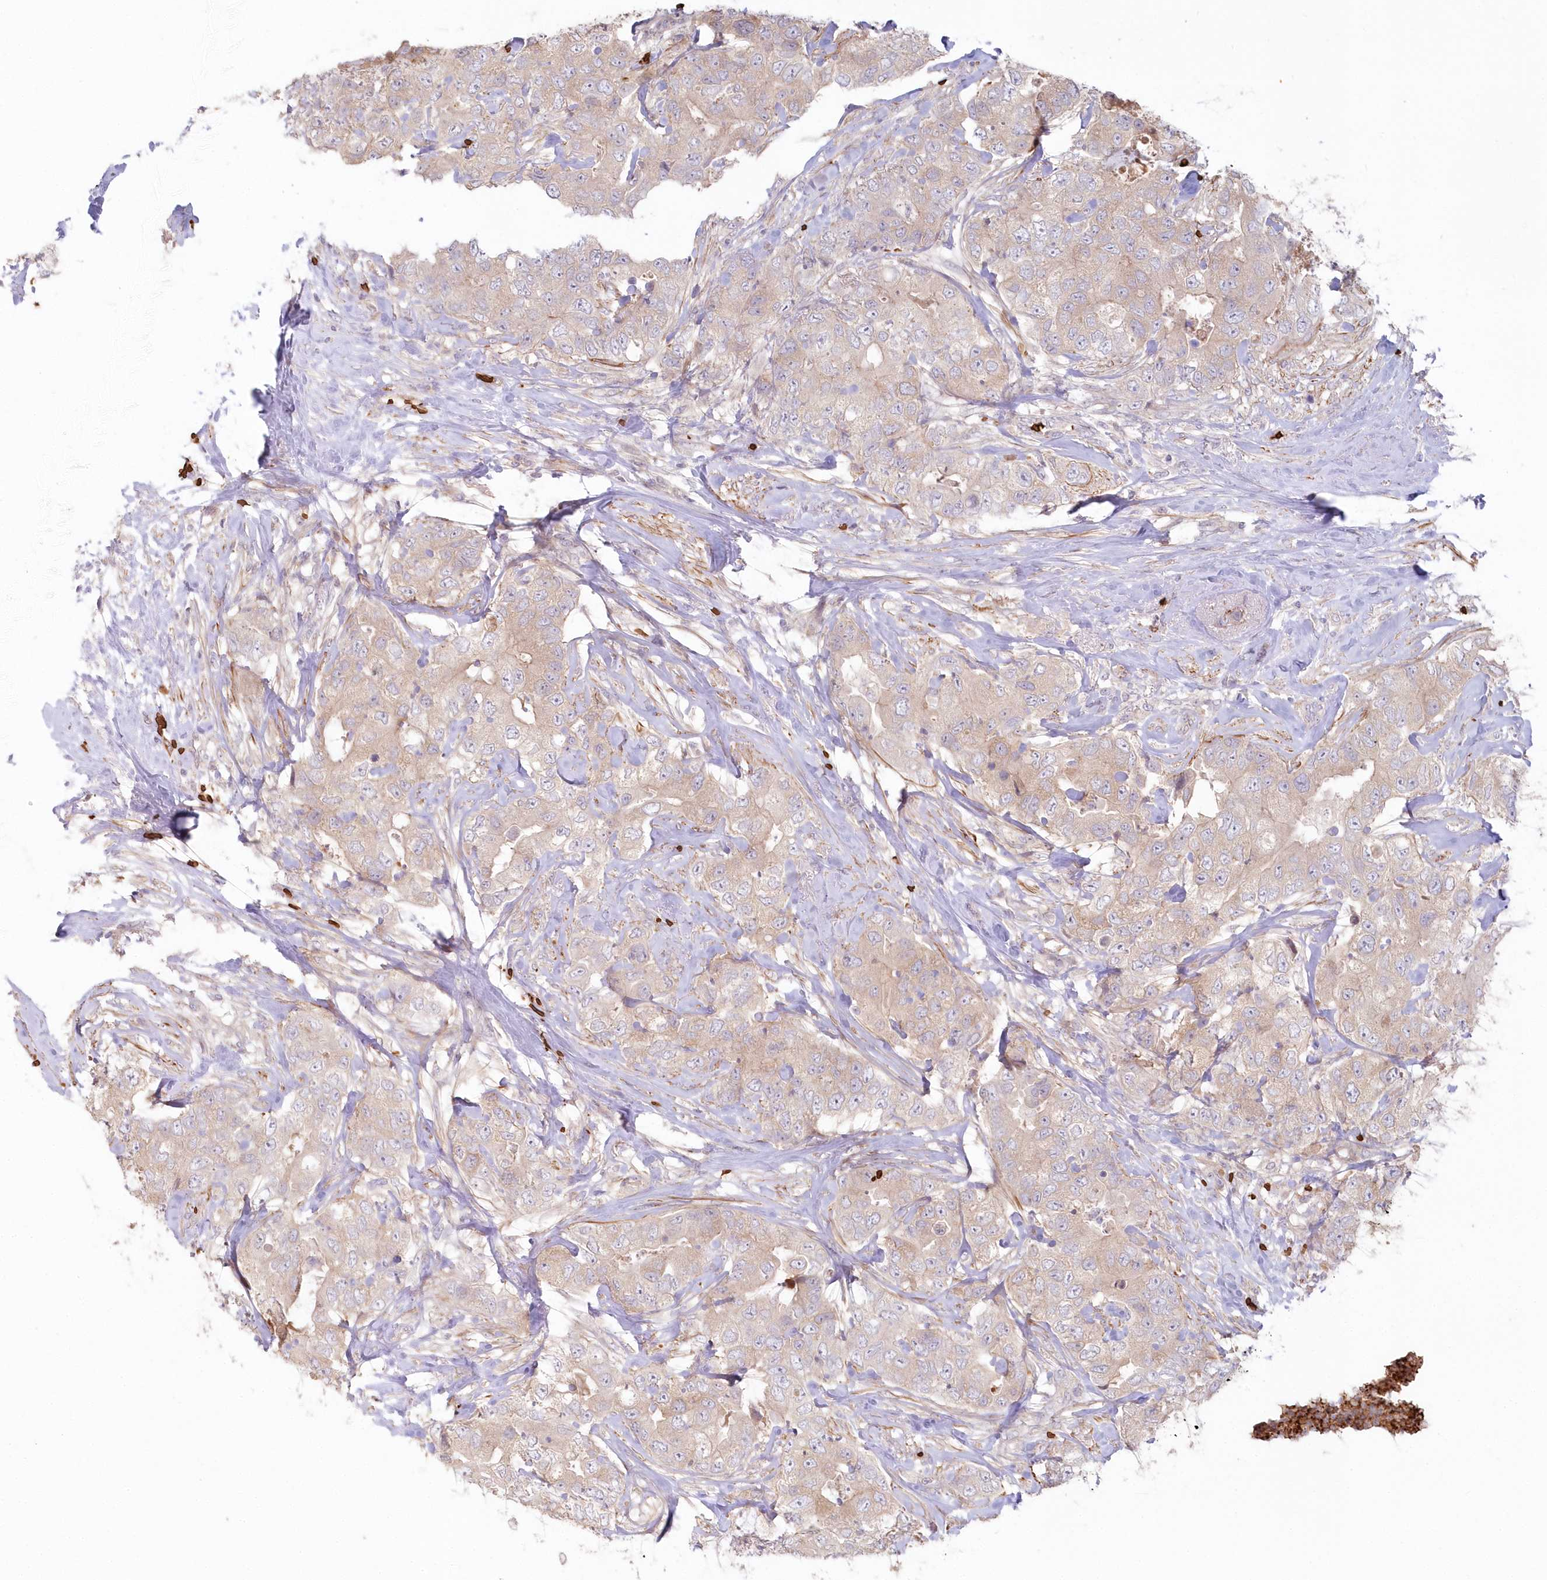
{"staining": {"intensity": "weak", "quantity": "<25%", "location": "cytoplasmic/membranous"}, "tissue": "breast cancer", "cell_type": "Tumor cells", "image_type": "cancer", "snomed": [{"axis": "morphology", "description": "Duct carcinoma"}, {"axis": "topography", "description": "Breast"}], "caption": "Immunohistochemical staining of breast cancer (invasive ductal carcinoma) reveals no significant positivity in tumor cells.", "gene": "SERINC1", "patient": {"sex": "female", "age": 62}}